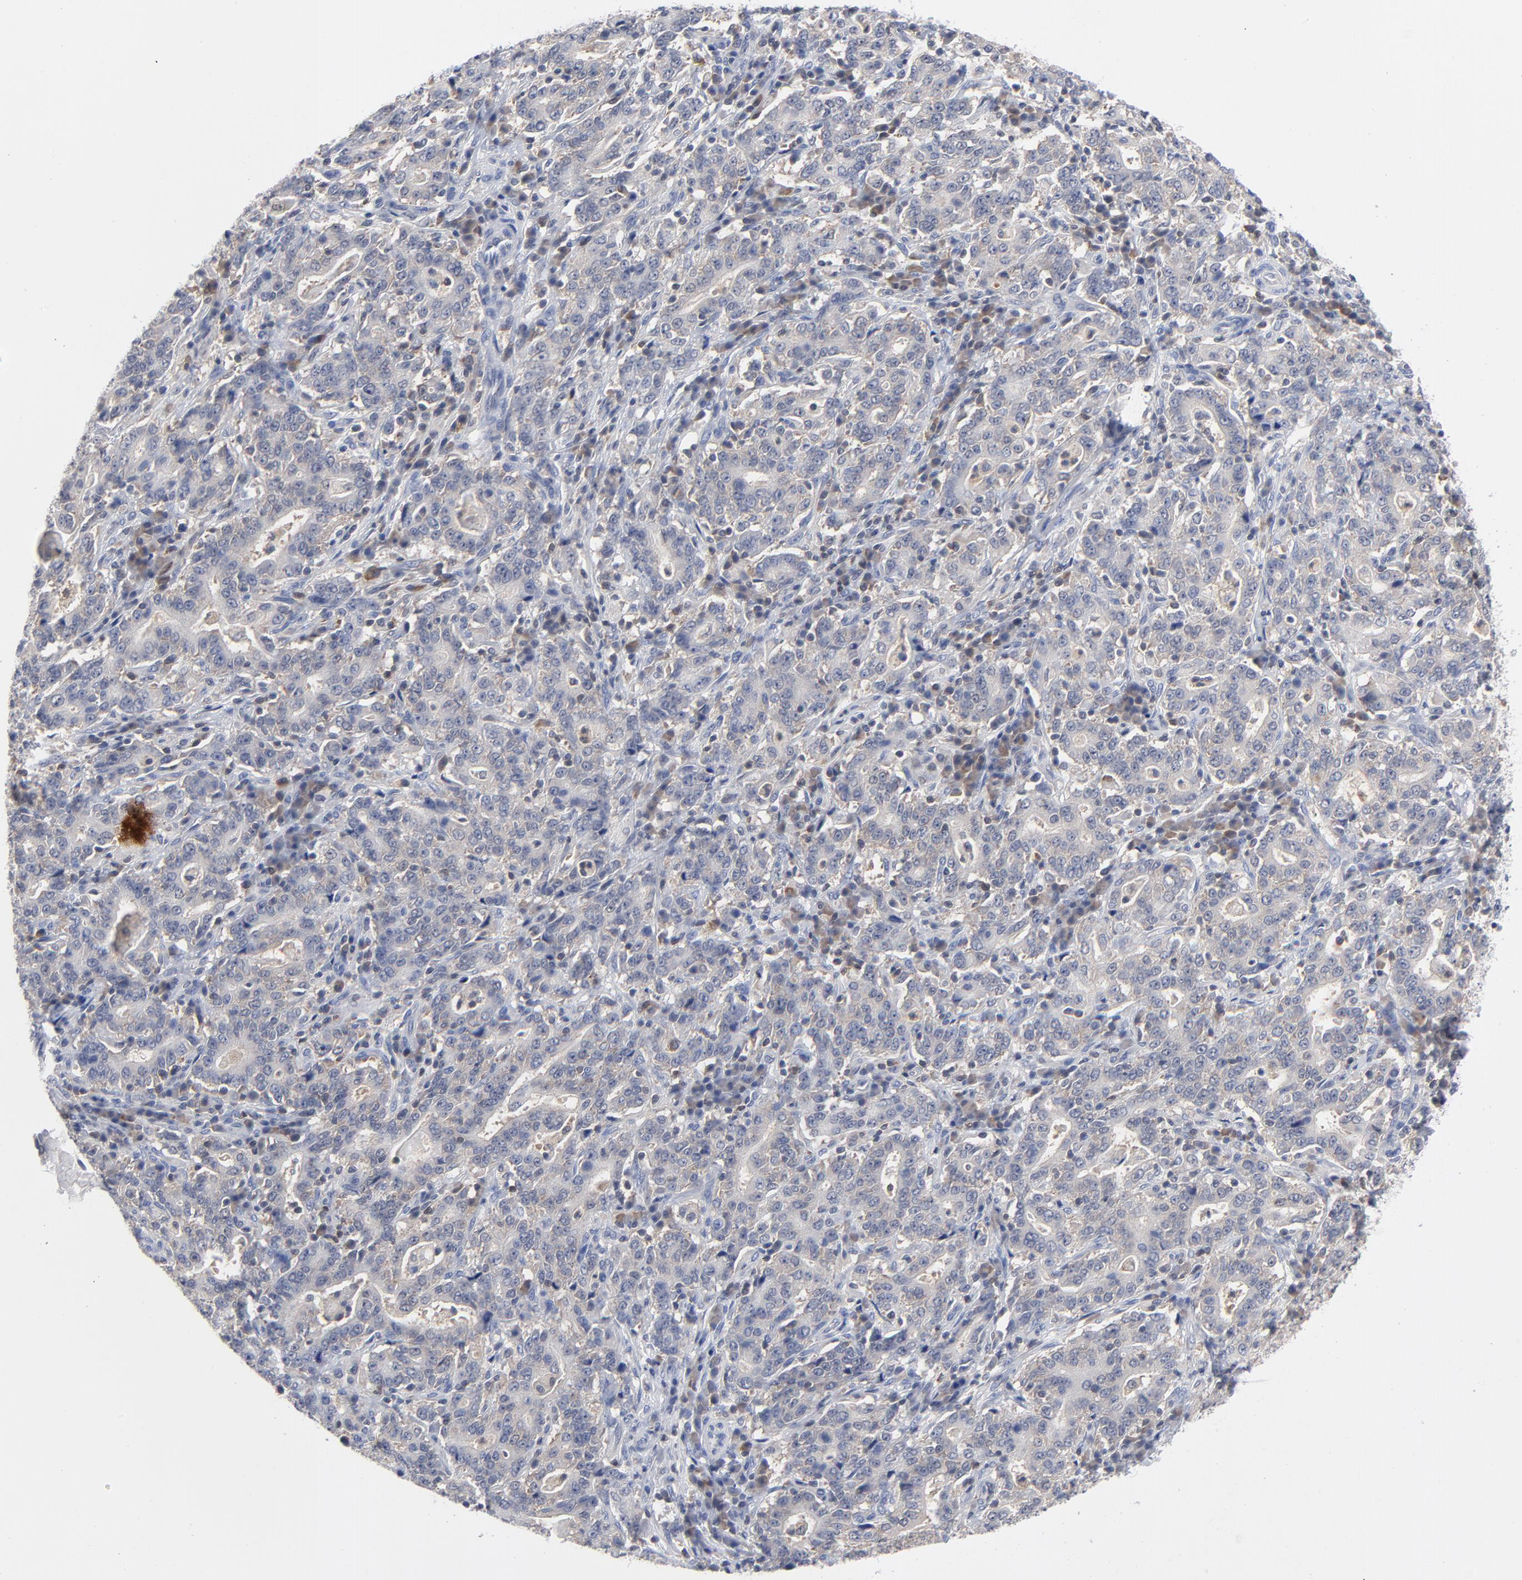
{"staining": {"intensity": "negative", "quantity": "none", "location": "none"}, "tissue": "stomach cancer", "cell_type": "Tumor cells", "image_type": "cancer", "snomed": [{"axis": "morphology", "description": "Normal tissue, NOS"}, {"axis": "morphology", "description": "Adenocarcinoma, NOS"}, {"axis": "topography", "description": "Stomach, upper"}, {"axis": "topography", "description": "Stomach"}], "caption": "The photomicrograph reveals no significant positivity in tumor cells of adenocarcinoma (stomach).", "gene": "CAB39L", "patient": {"sex": "male", "age": 59}}